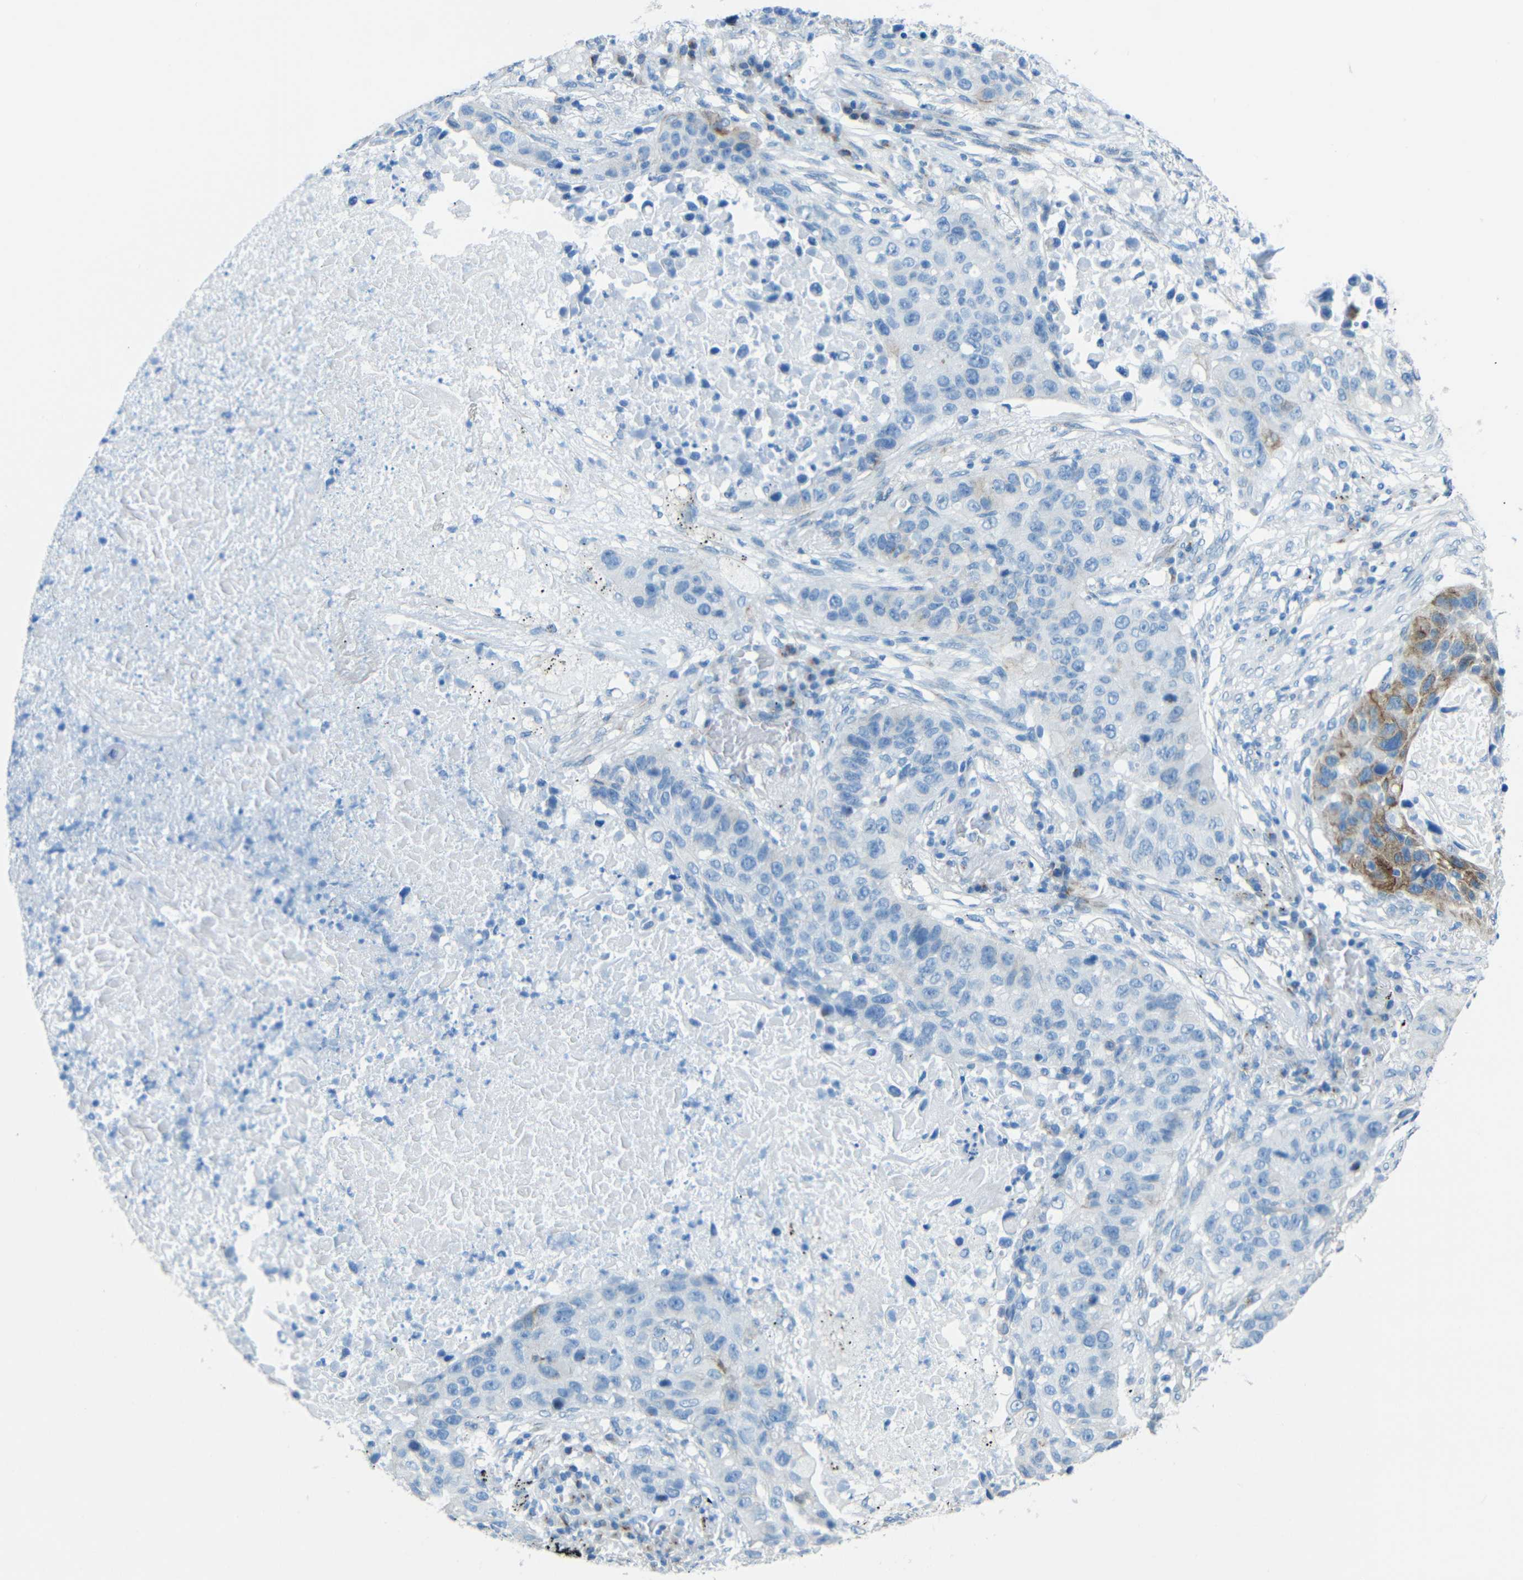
{"staining": {"intensity": "moderate", "quantity": "<25%", "location": "cytoplasmic/membranous"}, "tissue": "lung cancer", "cell_type": "Tumor cells", "image_type": "cancer", "snomed": [{"axis": "morphology", "description": "Squamous cell carcinoma, NOS"}, {"axis": "topography", "description": "Lung"}], "caption": "A brown stain shows moderate cytoplasmic/membranous expression of a protein in human lung cancer (squamous cell carcinoma) tumor cells.", "gene": "TUBB4B", "patient": {"sex": "male", "age": 57}}